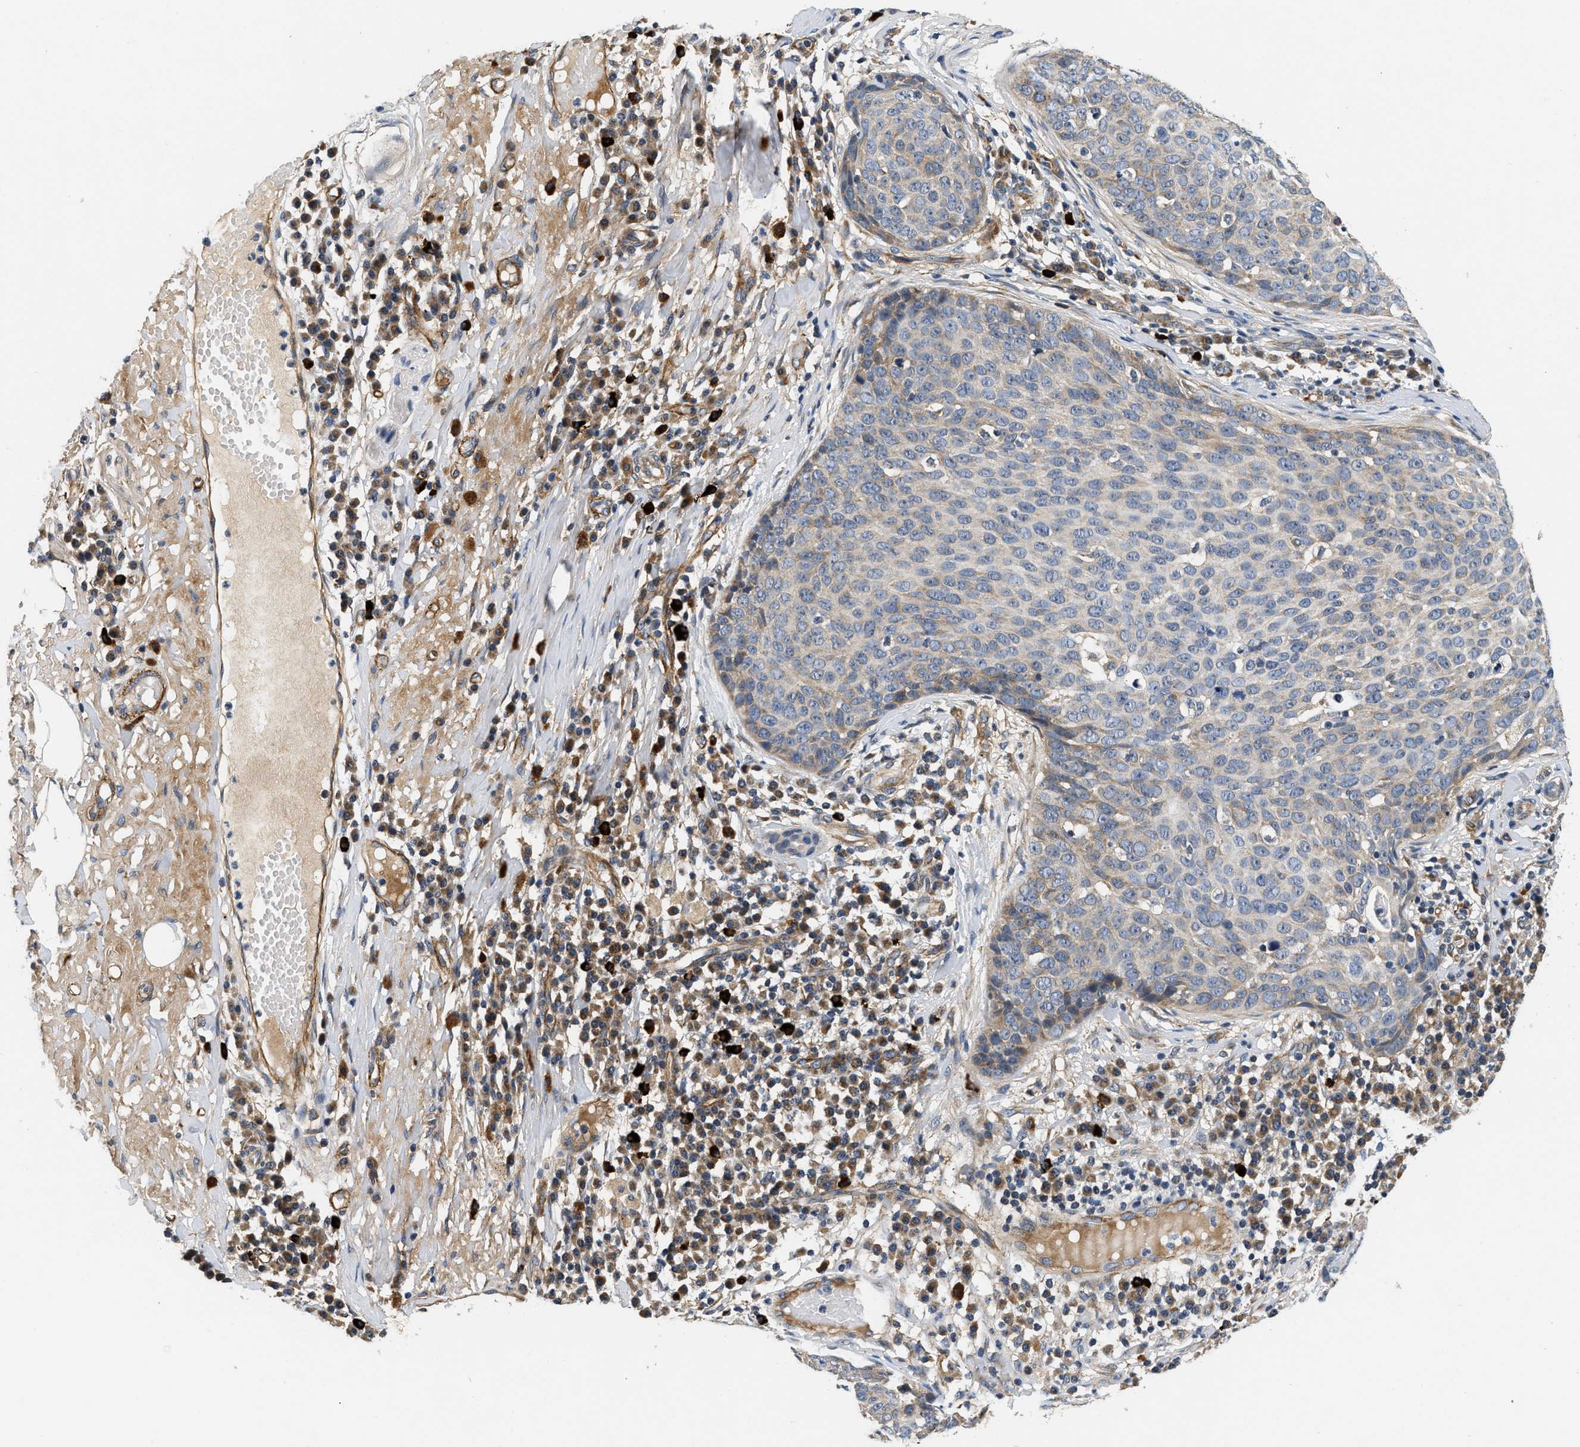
{"staining": {"intensity": "weak", "quantity": "25%-75%", "location": "cytoplasmic/membranous"}, "tissue": "skin cancer", "cell_type": "Tumor cells", "image_type": "cancer", "snomed": [{"axis": "morphology", "description": "Squamous cell carcinoma in situ, NOS"}, {"axis": "morphology", "description": "Squamous cell carcinoma, NOS"}, {"axis": "topography", "description": "Skin"}], "caption": "Brown immunohistochemical staining in skin cancer (squamous cell carcinoma in situ) demonstrates weak cytoplasmic/membranous staining in about 25%-75% of tumor cells.", "gene": "NME6", "patient": {"sex": "male", "age": 93}}